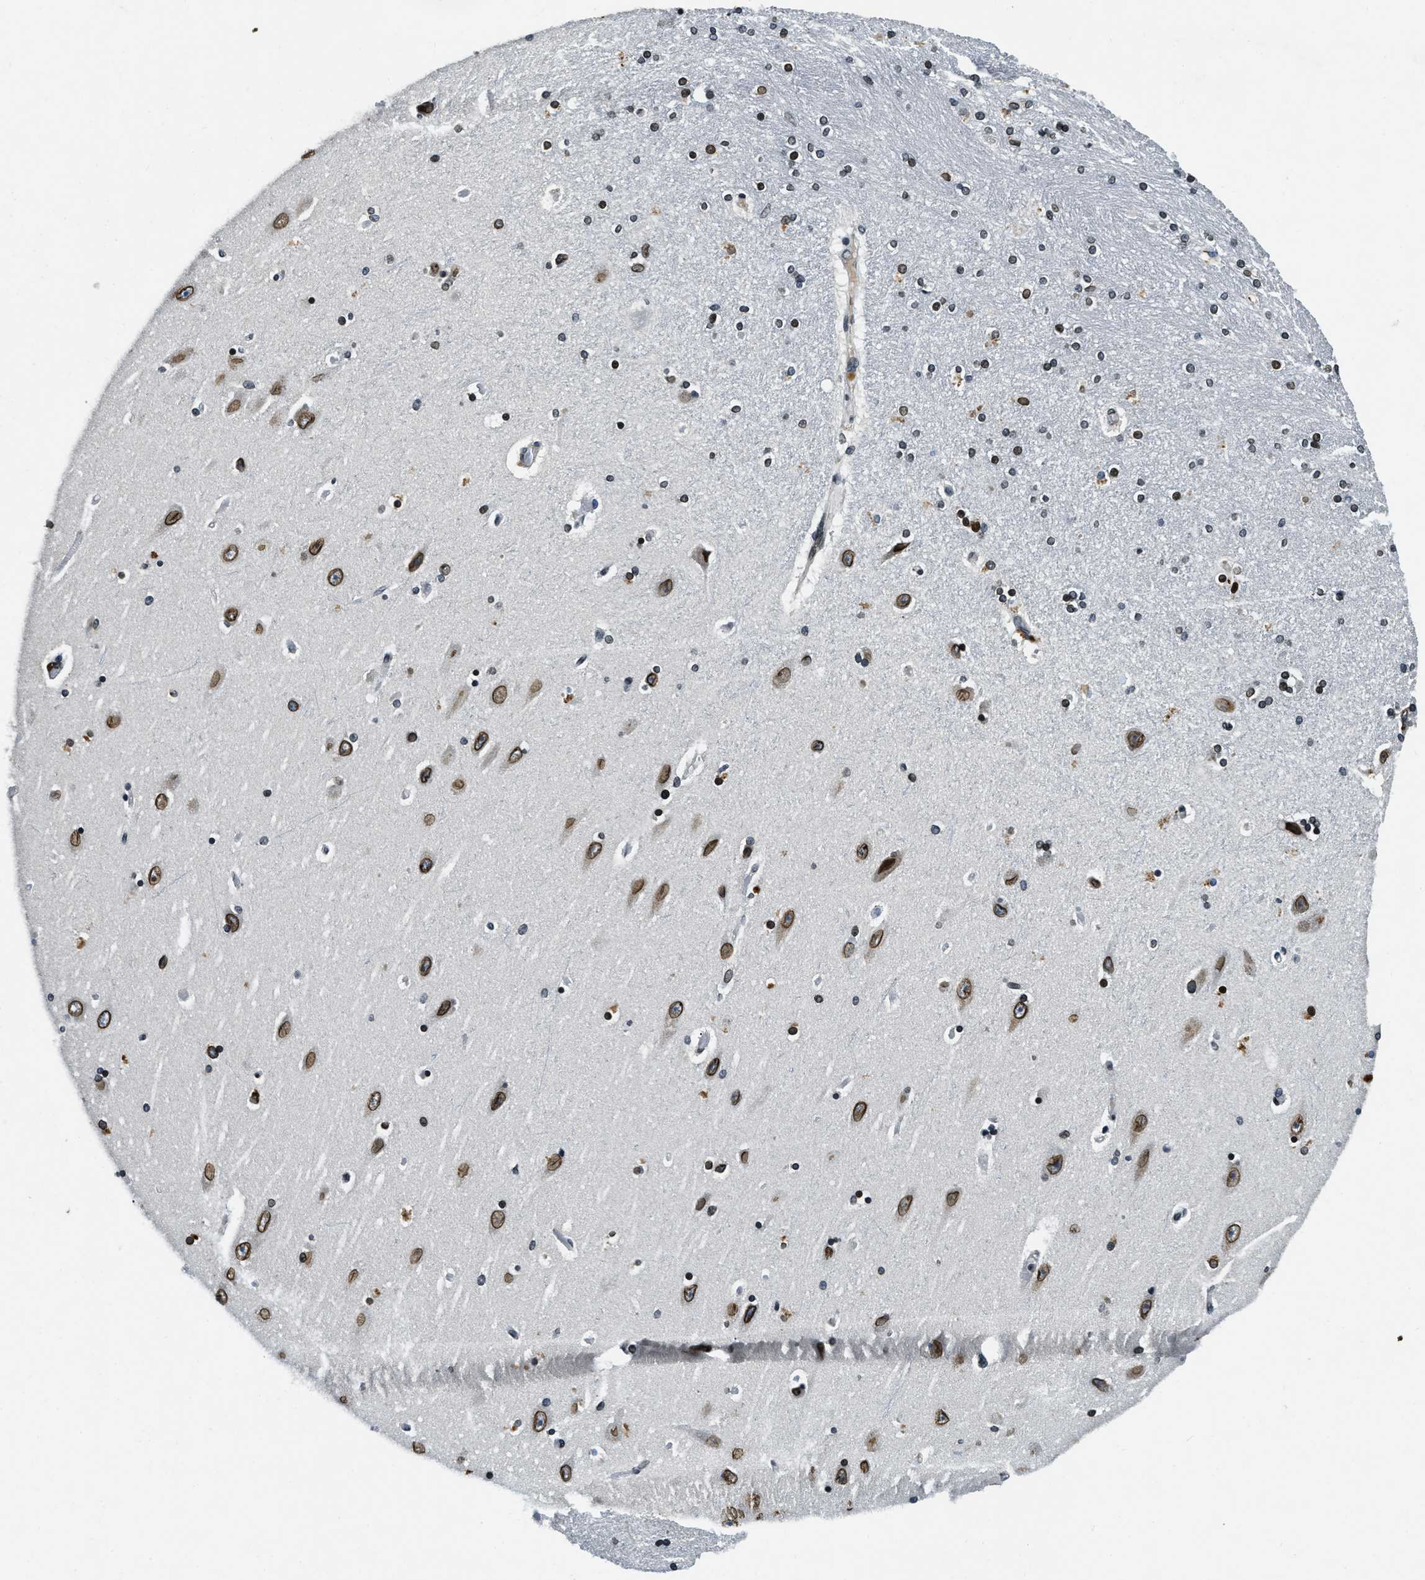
{"staining": {"intensity": "moderate", "quantity": ">75%", "location": "nuclear"}, "tissue": "hippocampus", "cell_type": "Glial cells", "image_type": "normal", "snomed": [{"axis": "morphology", "description": "Normal tissue, NOS"}, {"axis": "topography", "description": "Hippocampus"}], "caption": "Hippocampus stained with immunohistochemistry (IHC) demonstrates moderate nuclear expression in approximately >75% of glial cells. The staining is performed using DAB brown chromogen to label protein expression. The nuclei are counter-stained blue using hematoxylin.", "gene": "ZC3HC1", "patient": {"sex": "female", "age": 54}}